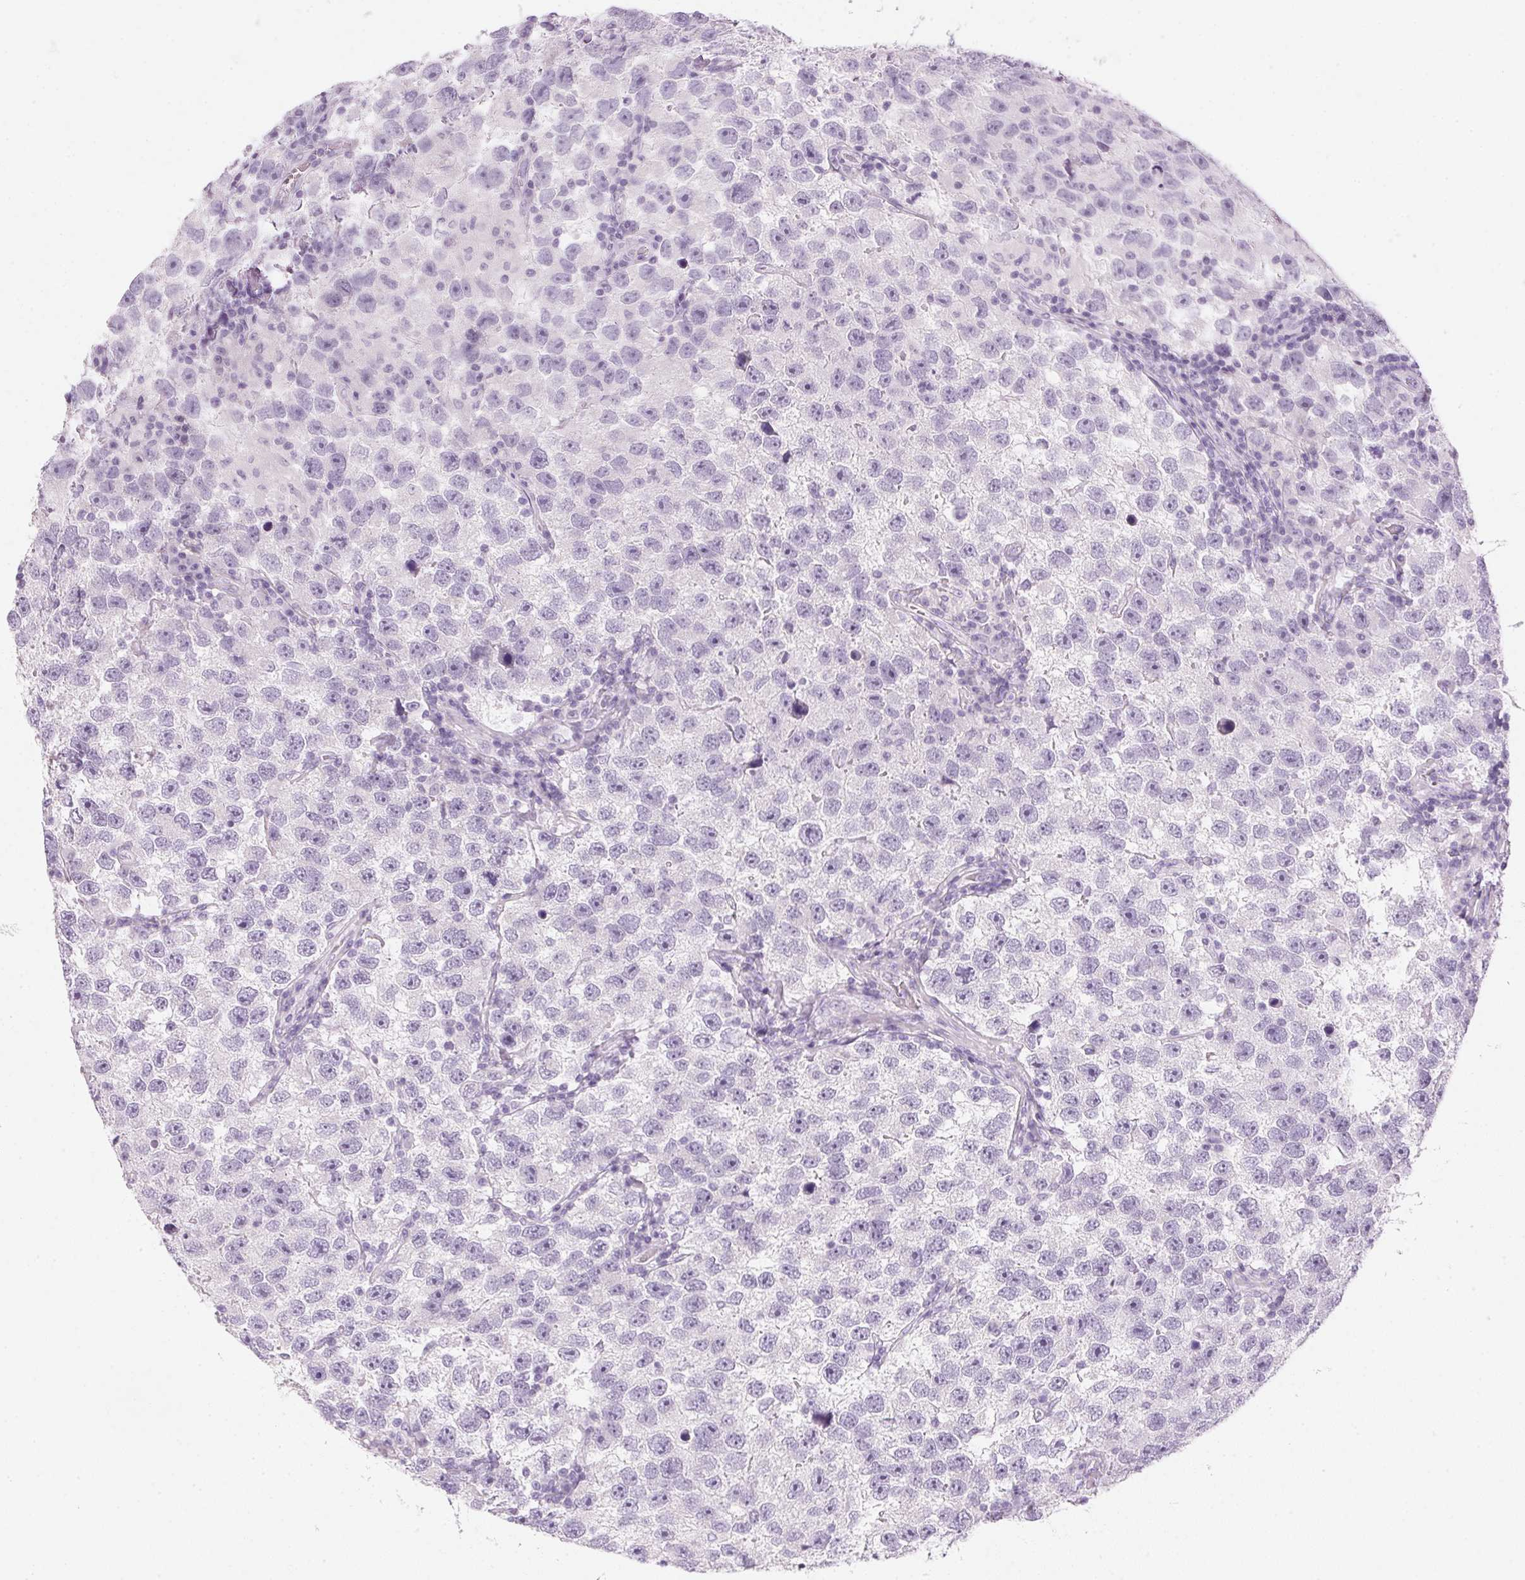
{"staining": {"intensity": "negative", "quantity": "none", "location": "none"}, "tissue": "testis cancer", "cell_type": "Tumor cells", "image_type": "cancer", "snomed": [{"axis": "morphology", "description": "Seminoma, NOS"}, {"axis": "topography", "description": "Testis"}], "caption": "Tumor cells are negative for protein expression in human testis cancer (seminoma).", "gene": "IGFBP1", "patient": {"sex": "male", "age": 26}}